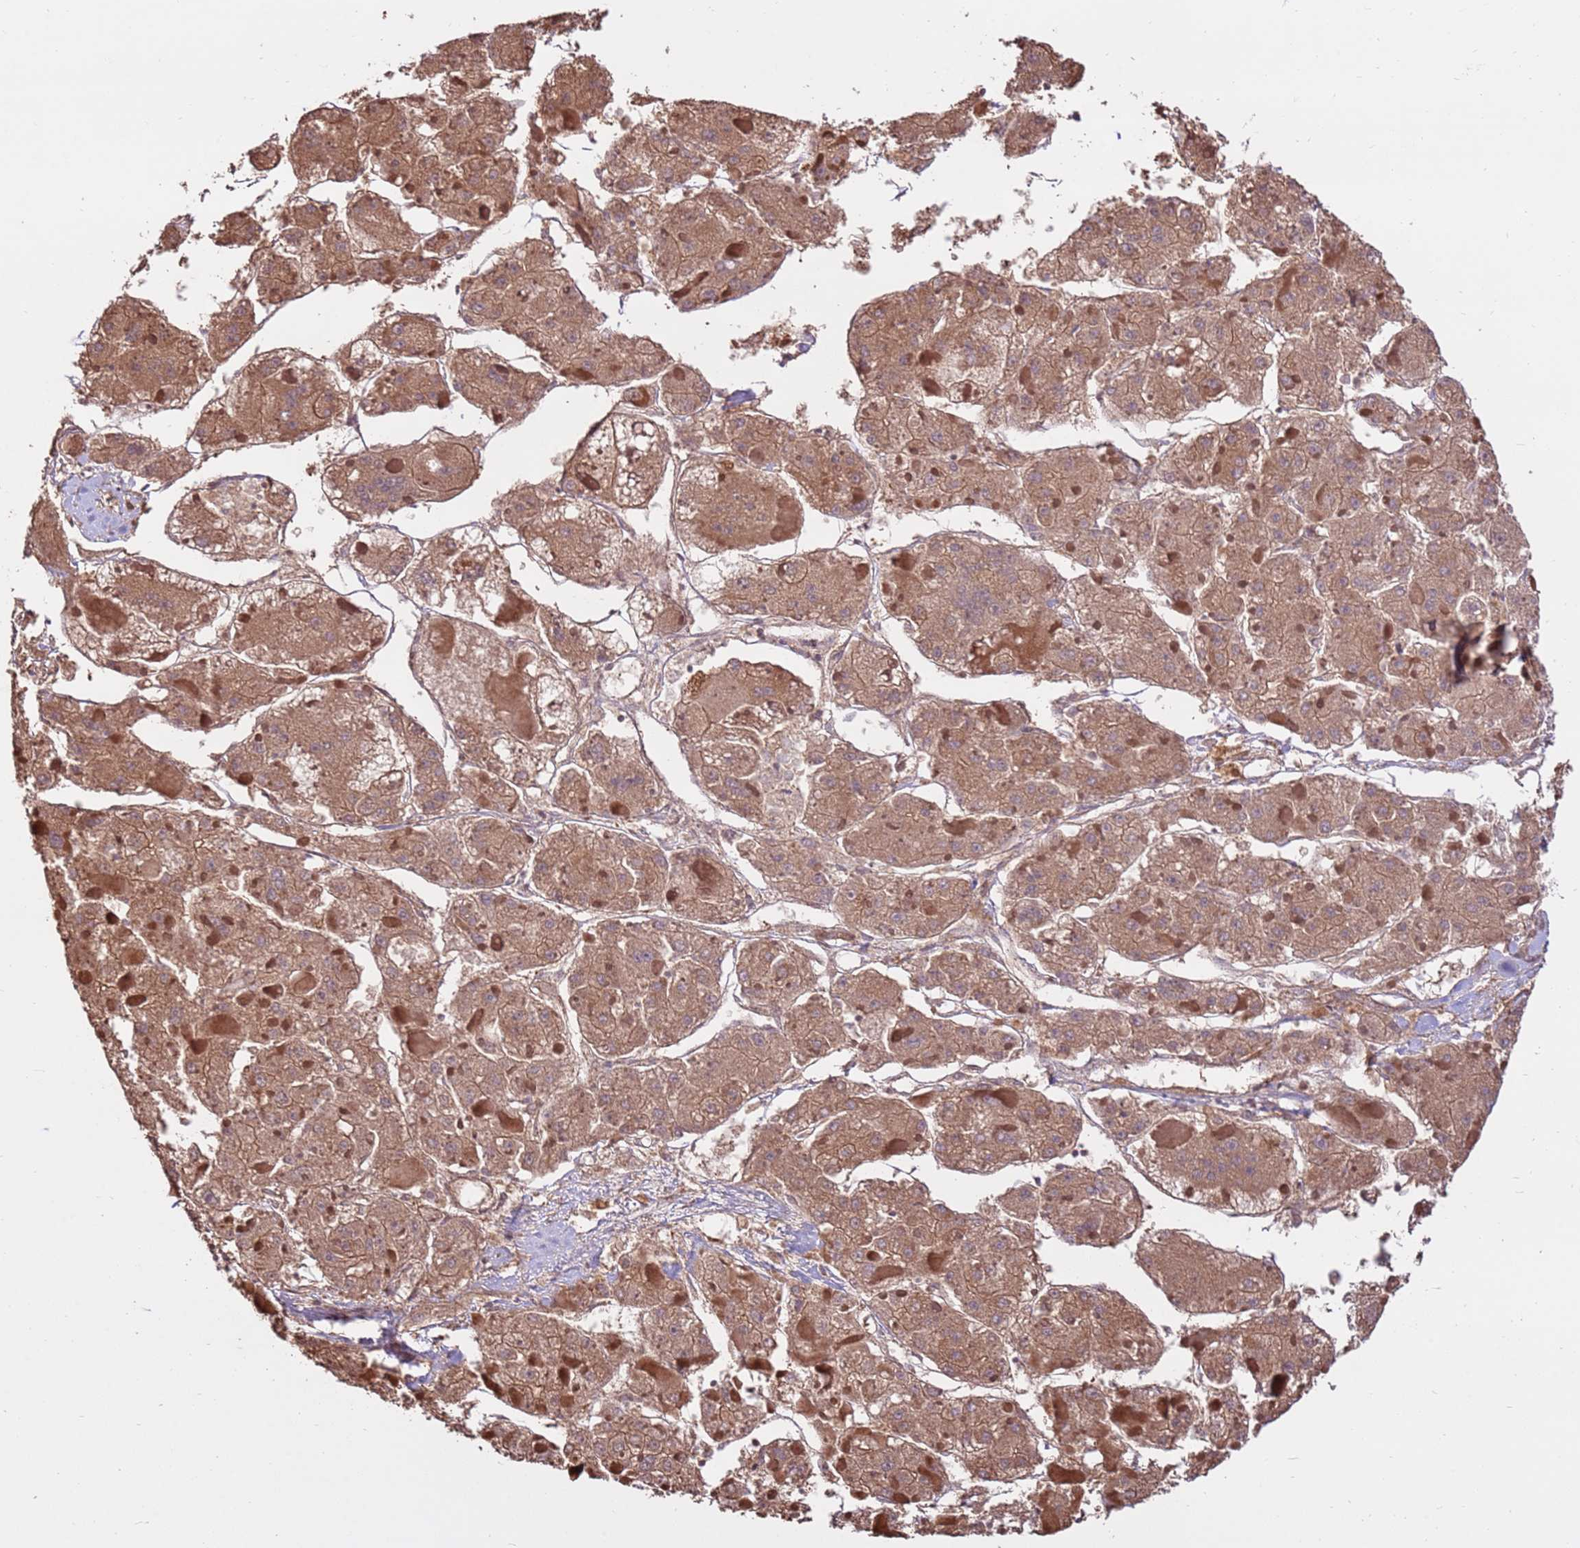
{"staining": {"intensity": "moderate", "quantity": ">75%", "location": "cytoplasmic/membranous,nuclear"}, "tissue": "liver cancer", "cell_type": "Tumor cells", "image_type": "cancer", "snomed": [{"axis": "morphology", "description": "Carcinoma, Hepatocellular, NOS"}, {"axis": "topography", "description": "Liver"}], "caption": "This micrograph shows immunohistochemistry (IHC) staining of hepatocellular carcinoma (liver), with medium moderate cytoplasmic/membranous and nuclear expression in about >75% of tumor cells.", "gene": "CCDC112", "patient": {"sex": "female", "age": 73}}